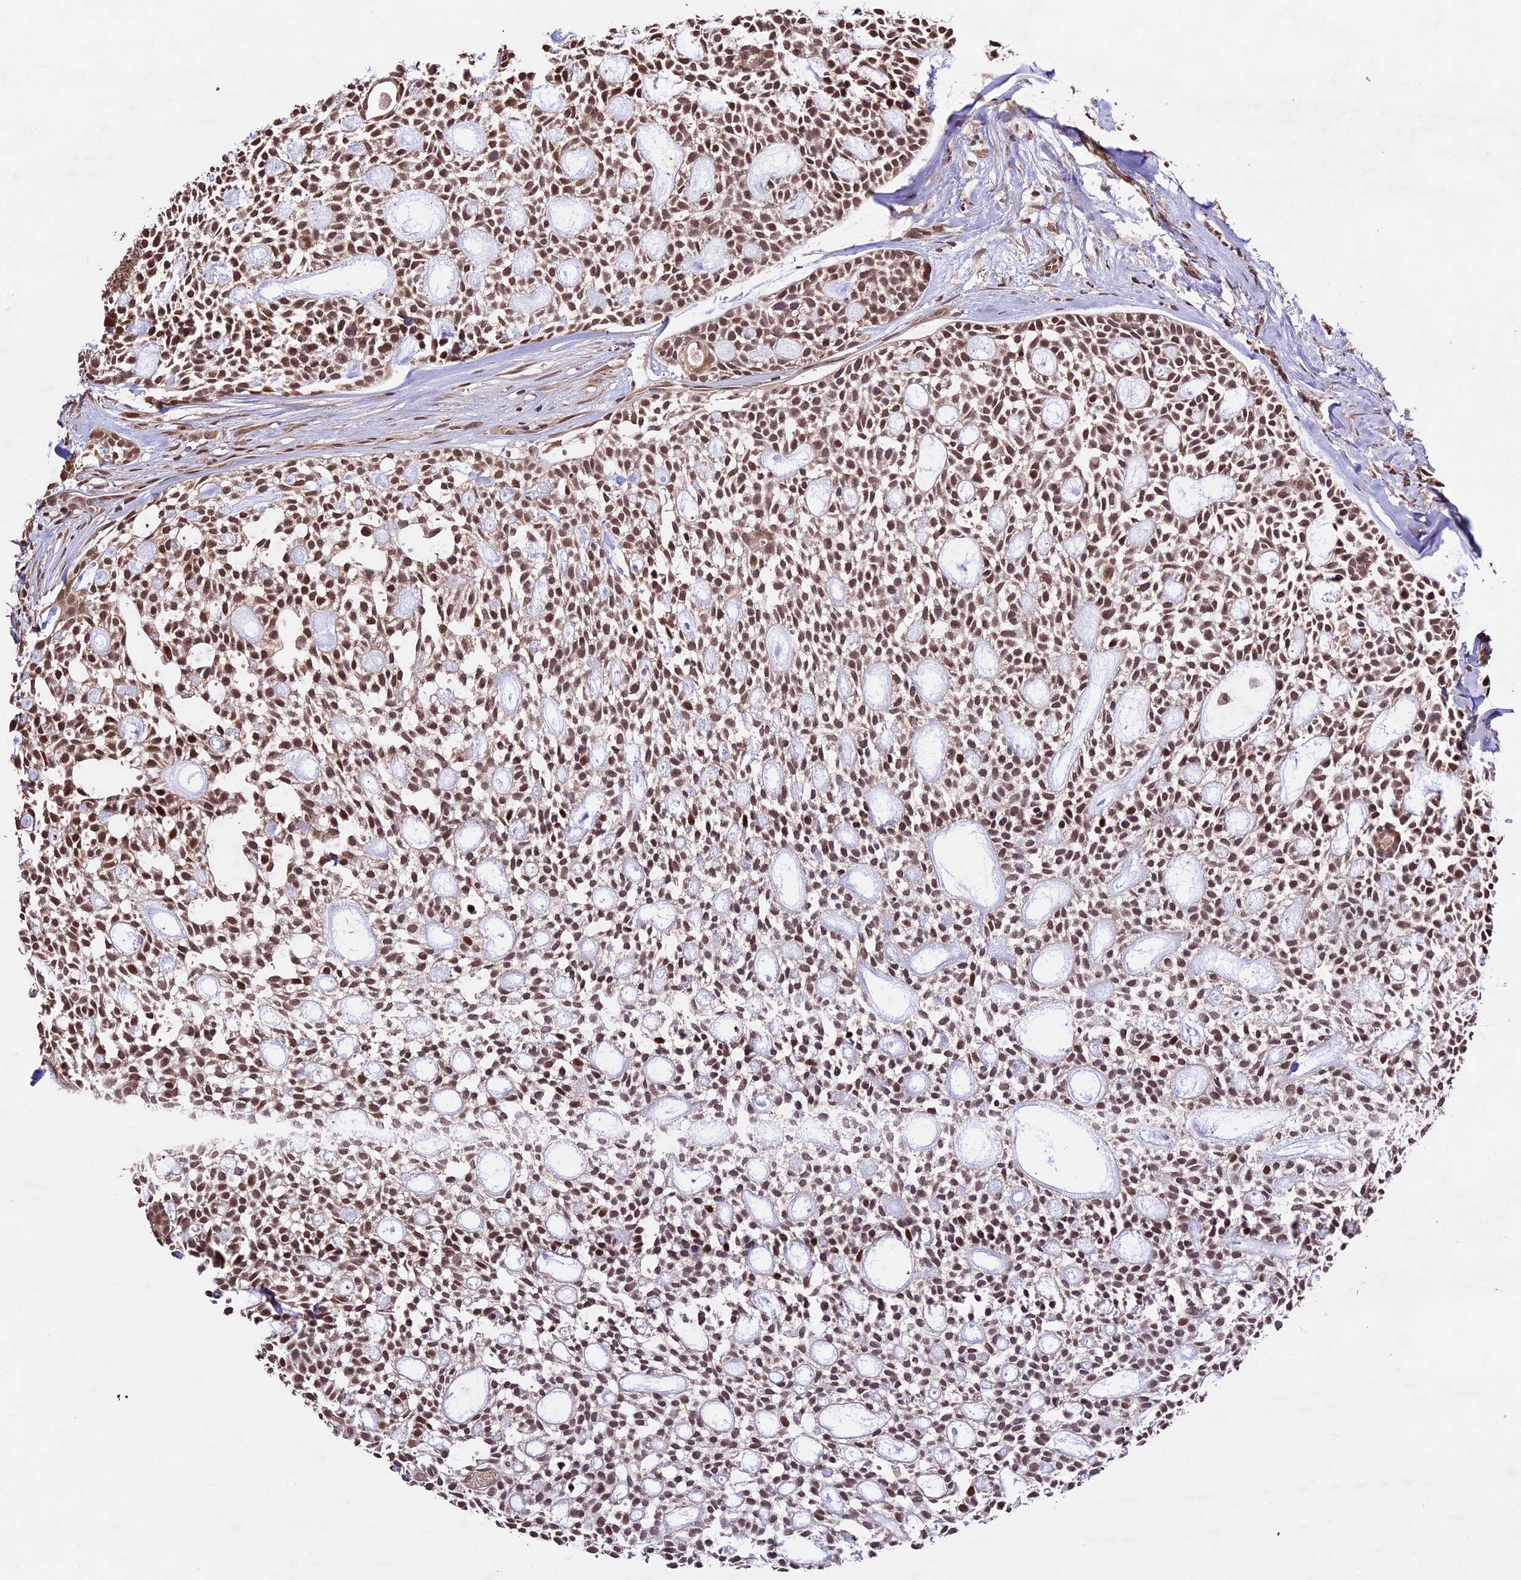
{"staining": {"intensity": "moderate", "quantity": ">75%", "location": "cytoplasmic/membranous,nuclear"}, "tissue": "head and neck cancer", "cell_type": "Tumor cells", "image_type": "cancer", "snomed": [{"axis": "morphology", "description": "Adenocarcinoma, NOS"}, {"axis": "topography", "description": "Subcutis"}, {"axis": "topography", "description": "Head-Neck"}], "caption": "This is a photomicrograph of immunohistochemistry (IHC) staining of head and neck adenocarcinoma, which shows moderate positivity in the cytoplasmic/membranous and nuclear of tumor cells.", "gene": "CDKN2AIP", "patient": {"sex": "female", "age": 73}}